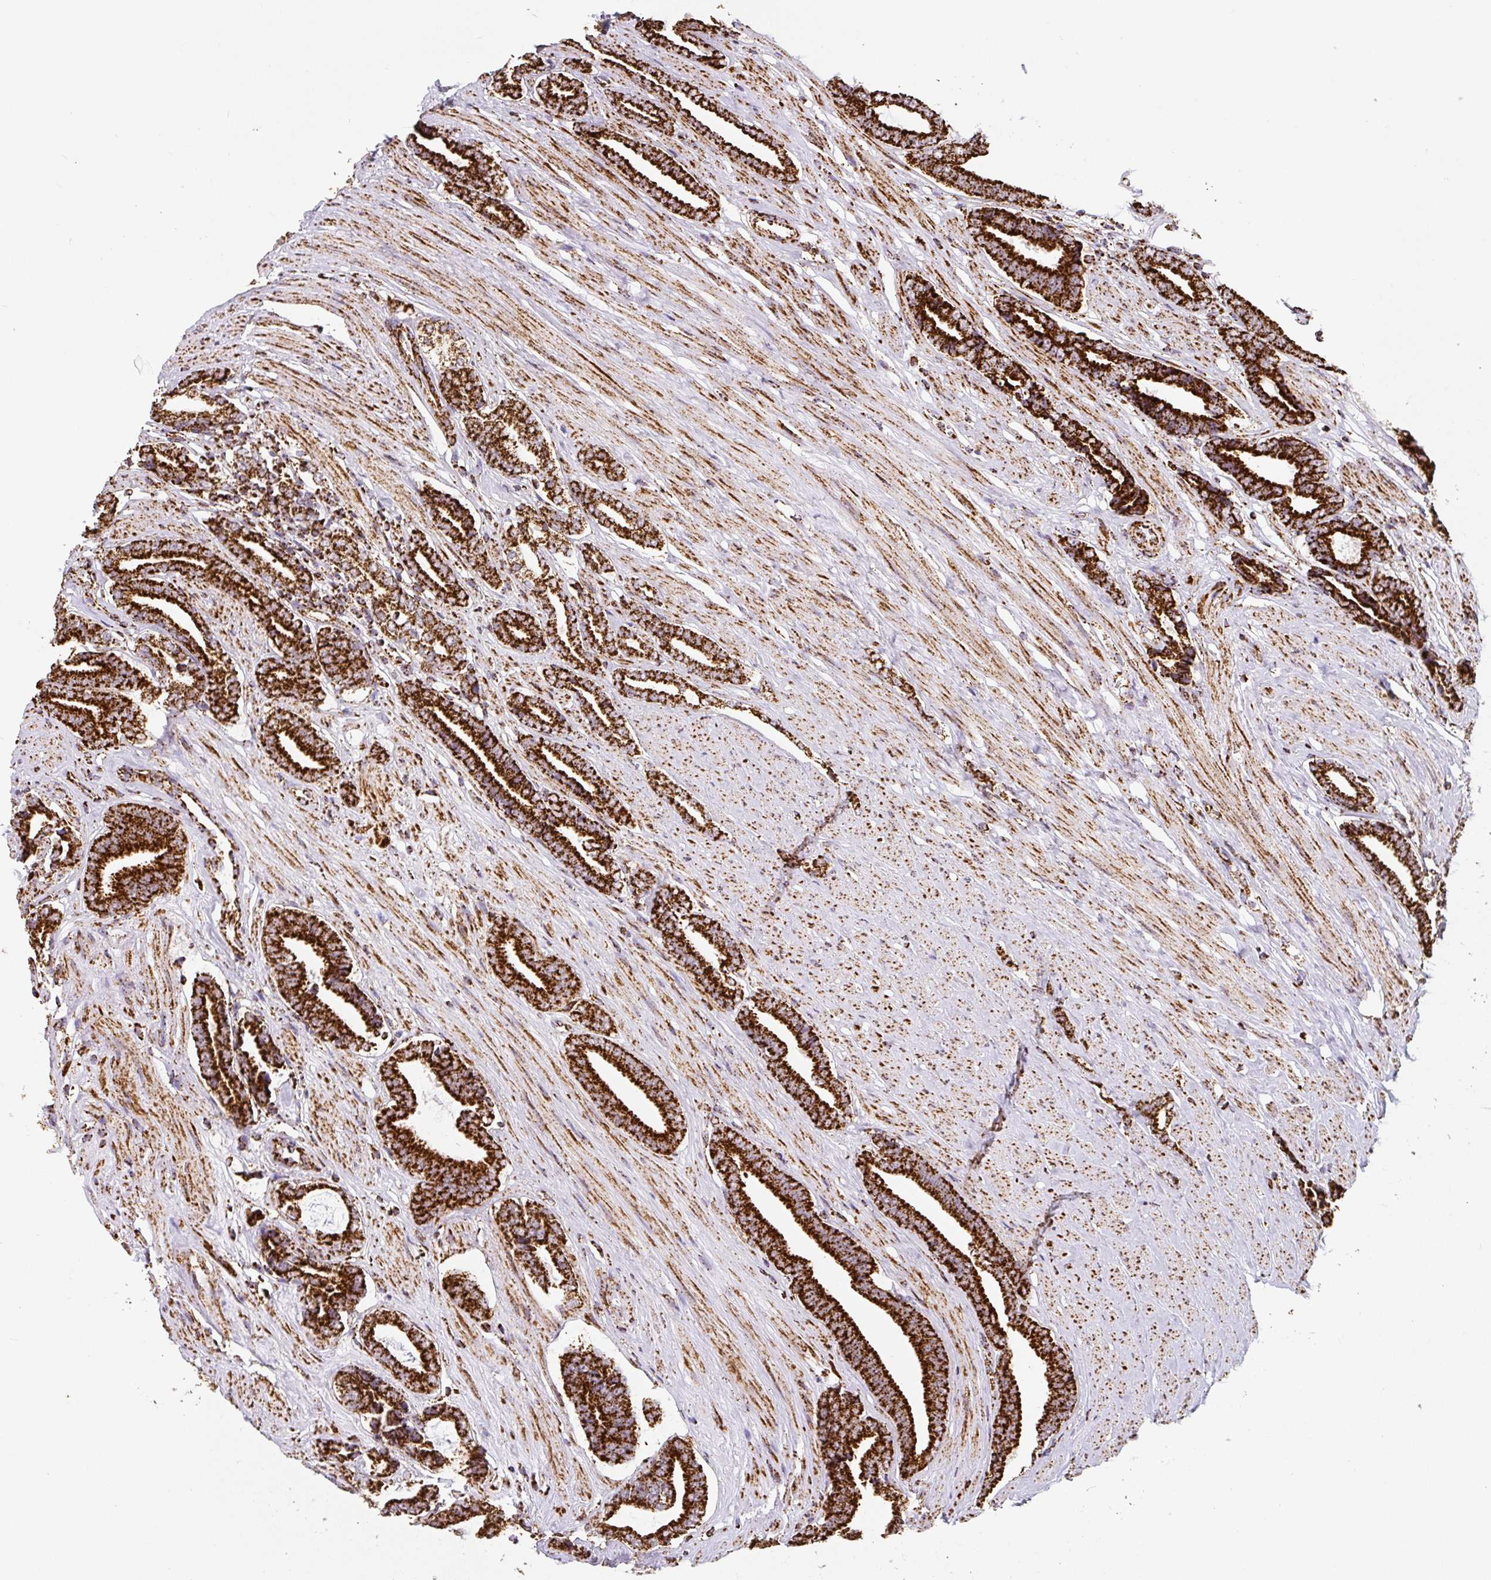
{"staining": {"intensity": "strong", "quantity": ">75%", "location": "cytoplasmic/membranous"}, "tissue": "prostate cancer", "cell_type": "Tumor cells", "image_type": "cancer", "snomed": [{"axis": "morphology", "description": "Adenocarcinoma, NOS"}, {"axis": "topography", "description": "Prostate and seminal vesicle, NOS"}], "caption": "IHC of human adenocarcinoma (prostate) exhibits high levels of strong cytoplasmic/membranous staining in about >75% of tumor cells.", "gene": "ATP5F1A", "patient": {"sex": "male", "age": 76}}